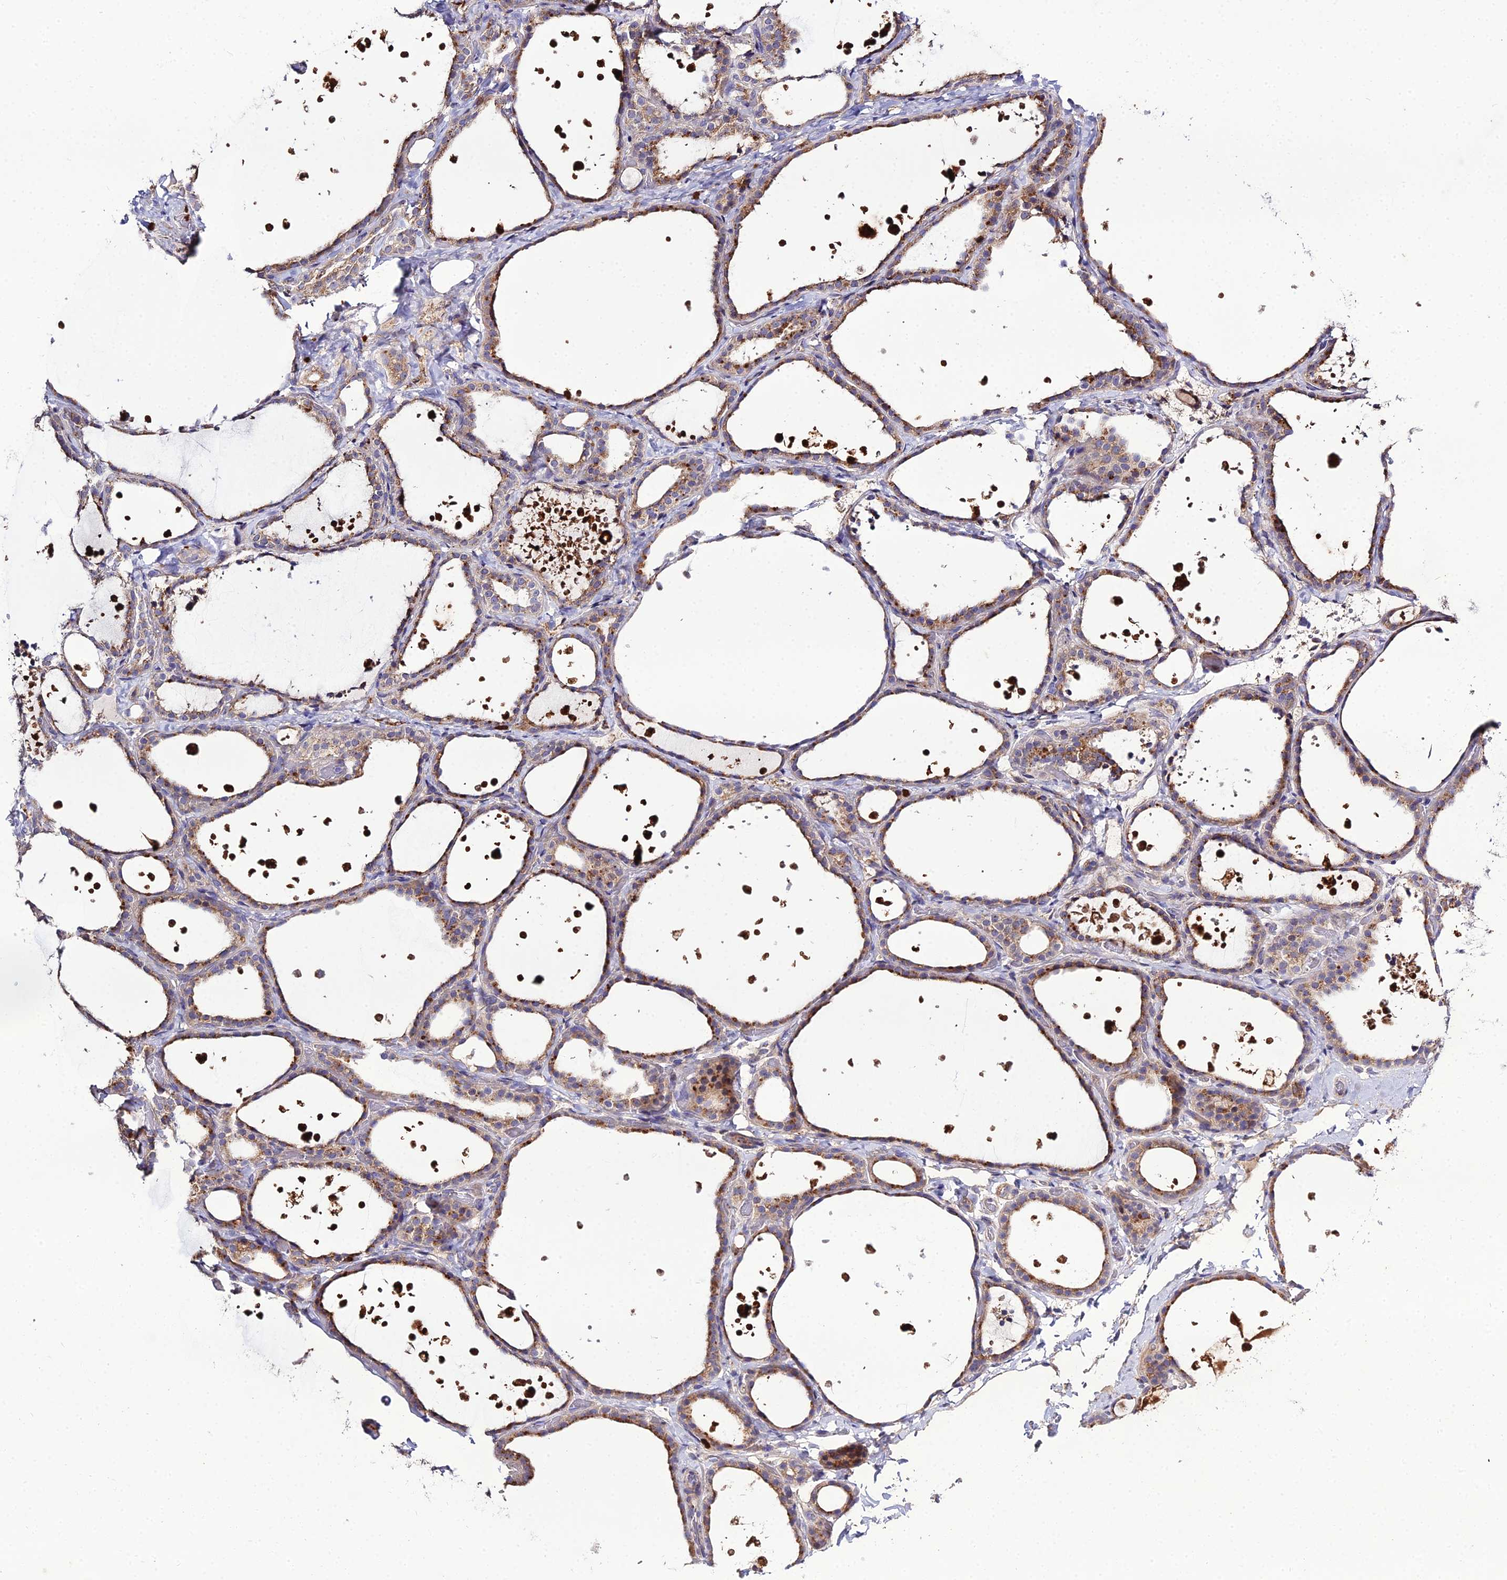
{"staining": {"intensity": "moderate", "quantity": ">75%", "location": "cytoplasmic/membranous"}, "tissue": "thyroid gland", "cell_type": "Glandular cells", "image_type": "normal", "snomed": [{"axis": "morphology", "description": "Normal tissue, NOS"}, {"axis": "topography", "description": "Thyroid gland"}], "caption": "A histopathology image showing moderate cytoplasmic/membranous positivity in about >75% of glandular cells in benign thyroid gland, as visualized by brown immunohistochemical staining.", "gene": "EID2", "patient": {"sex": "female", "age": 44}}